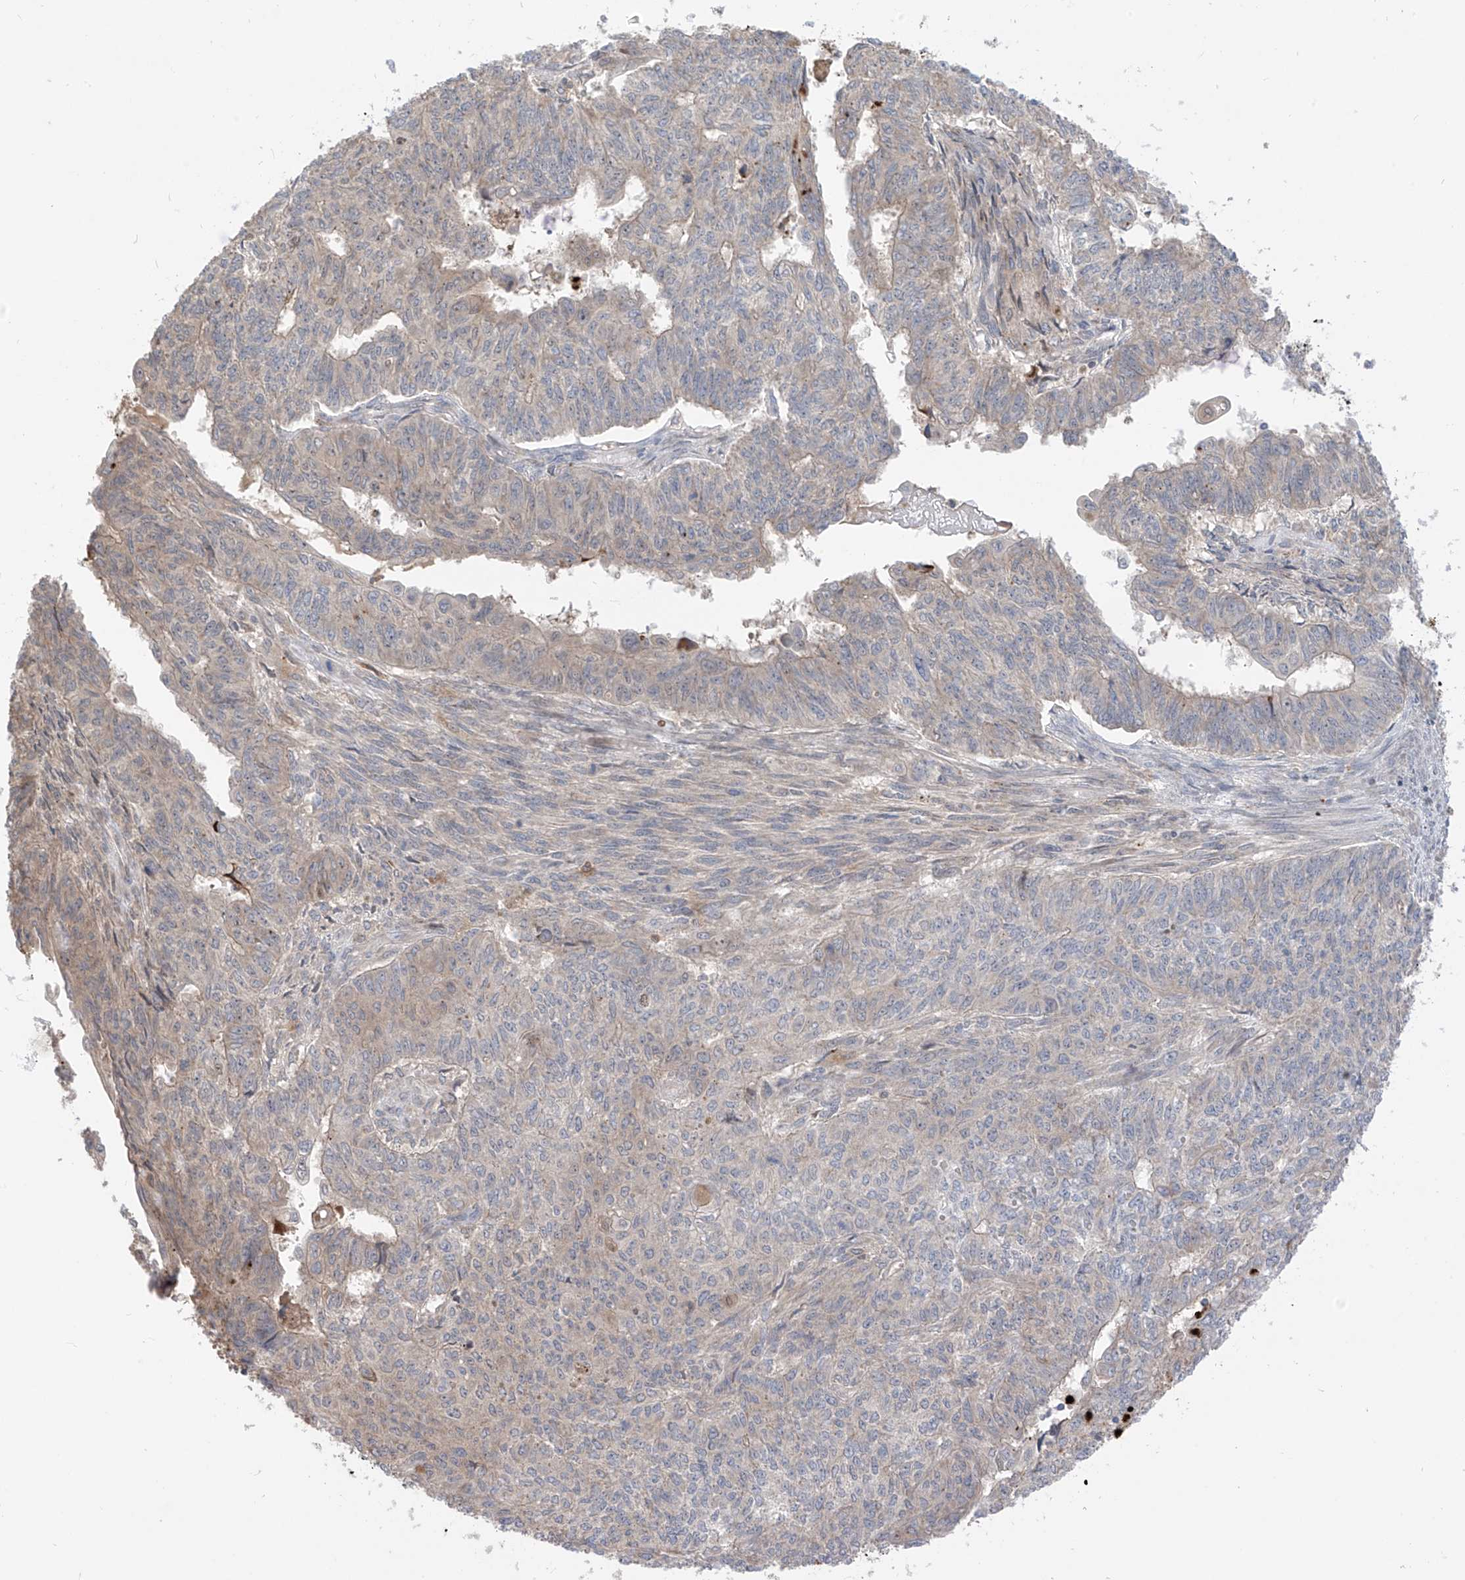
{"staining": {"intensity": "weak", "quantity": "<25%", "location": "cytoplasmic/membranous"}, "tissue": "endometrial cancer", "cell_type": "Tumor cells", "image_type": "cancer", "snomed": [{"axis": "morphology", "description": "Adenocarcinoma, NOS"}, {"axis": "topography", "description": "Endometrium"}], "caption": "Photomicrograph shows no protein staining in tumor cells of endometrial adenocarcinoma tissue.", "gene": "CNKSR1", "patient": {"sex": "female", "age": 32}}